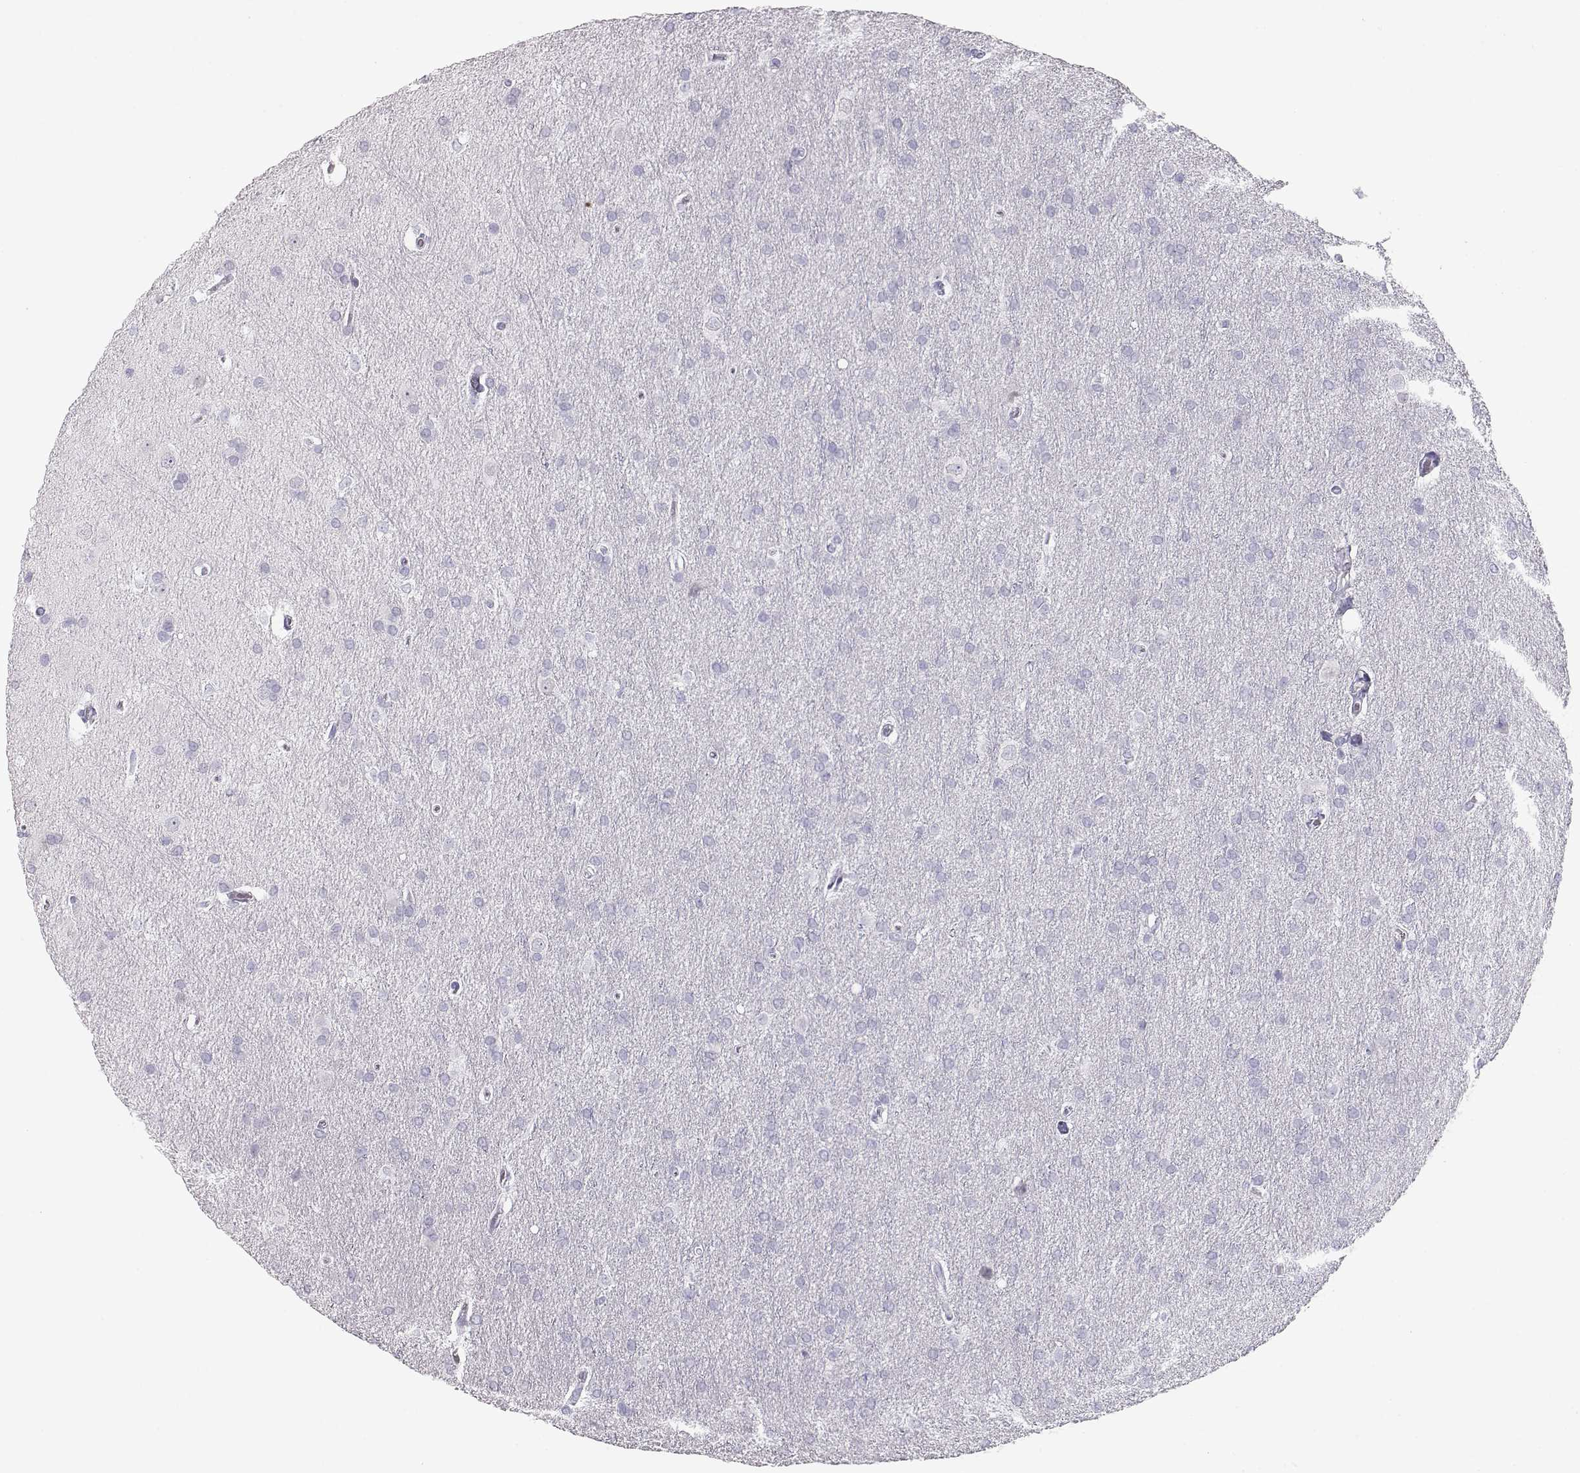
{"staining": {"intensity": "negative", "quantity": "none", "location": "none"}, "tissue": "glioma", "cell_type": "Tumor cells", "image_type": "cancer", "snomed": [{"axis": "morphology", "description": "Glioma, malignant, Low grade"}, {"axis": "topography", "description": "Brain"}], "caption": "There is no significant staining in tumor cells of glioma.", "gene": "TKTL1", "patient": {"sex": "female", "age": 32}}